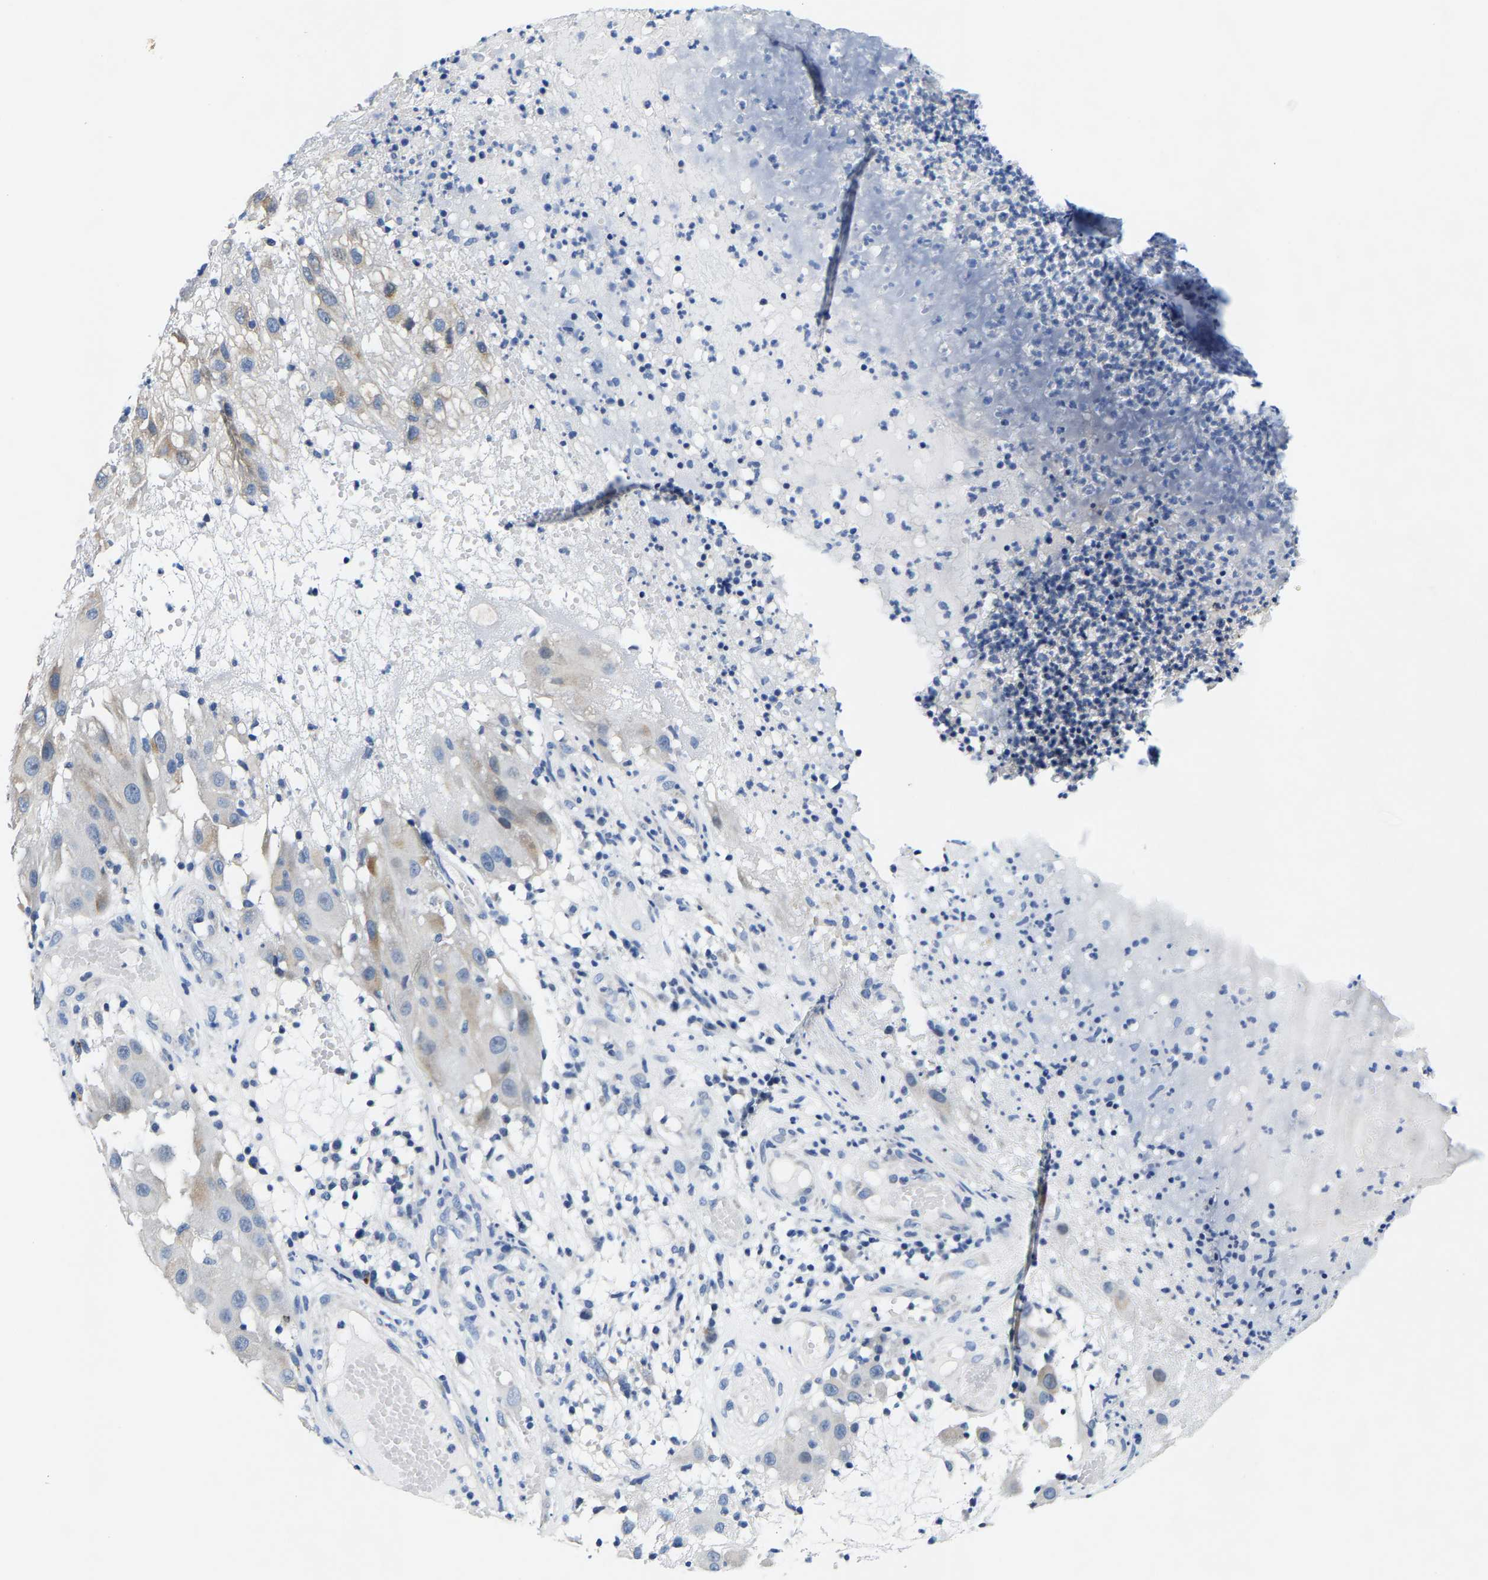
{"staining": {"intensity": "weak", "quantity": "<25%", "location": "cytoplasmic/membranous"}, "tissue": "melanoma", "cell_type": "Tumor cells", "image_type": "cancer", "snomed": [{"axis": "morphology", "description": "Malignant melanoma, NOS"}, {"axis": "topography", "description": "Skin"}], "caption": "A high-resolution photomicrograph shows IHC staining of malignant melanoma, which exhibits no significant expression in tumor cells. (DAB immunohistochemistry (IHC), high magnification).", "gene": "KLHL1", "patient": {"sex": "female", "age": 81}}